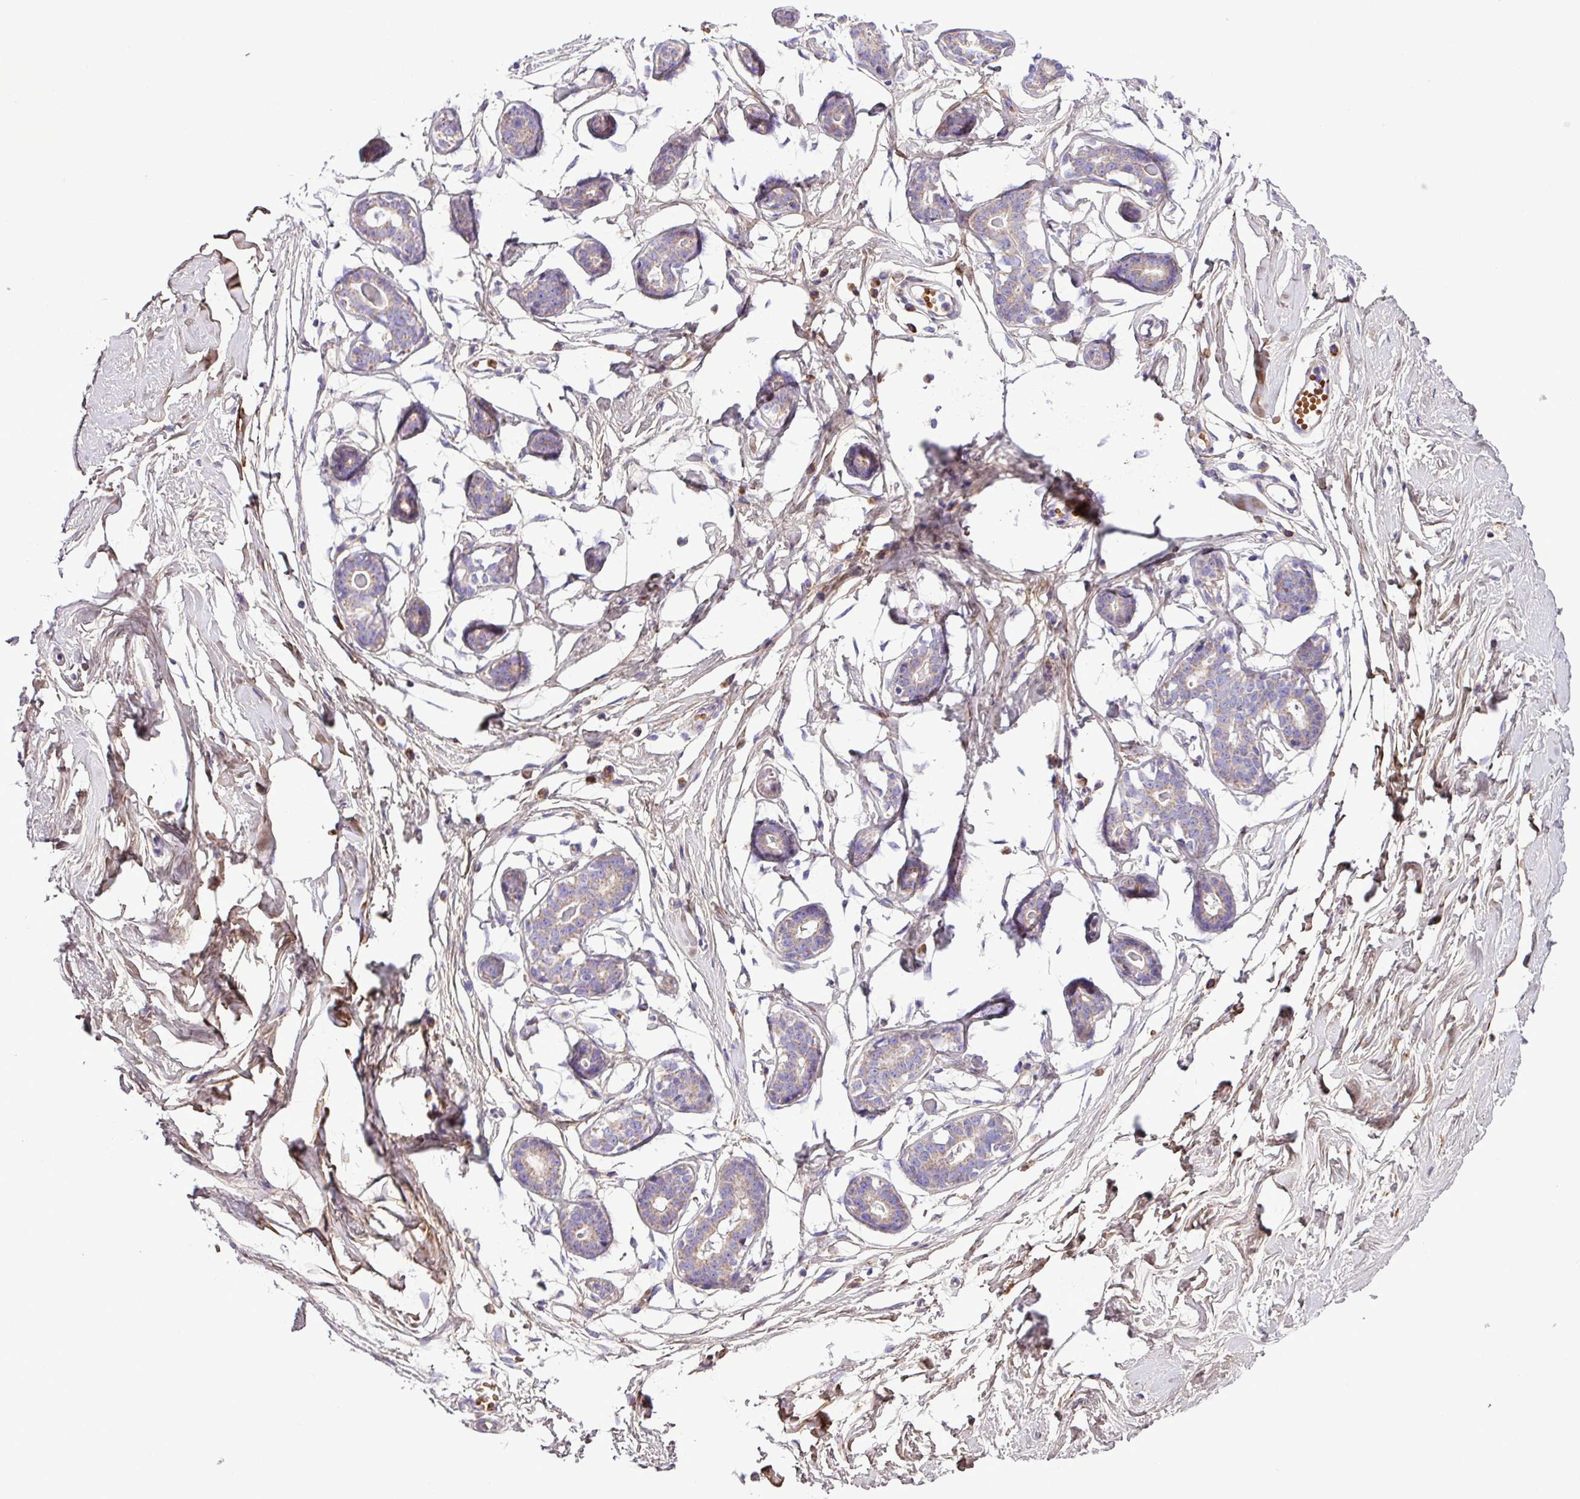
{"staining": {"intensity": "negative", "quantity": "none", "location": "none"}, "tissue": "breast", "cell_type": "Adipocytes", "image_type": "normal", "snomed": [{"axis": "morphology", "description": "Normal tissue, NOS"}, {"axis": "morphology", "description": "Adenoma, NOS"}, {"axis": "topography", "description": "Breast"}], "caption": "Photomicrograph shows no significant protein expression in adipocytes of benign breast.", "gene": "FAM183A", "patient": {"sex": "female", "age": 23}}